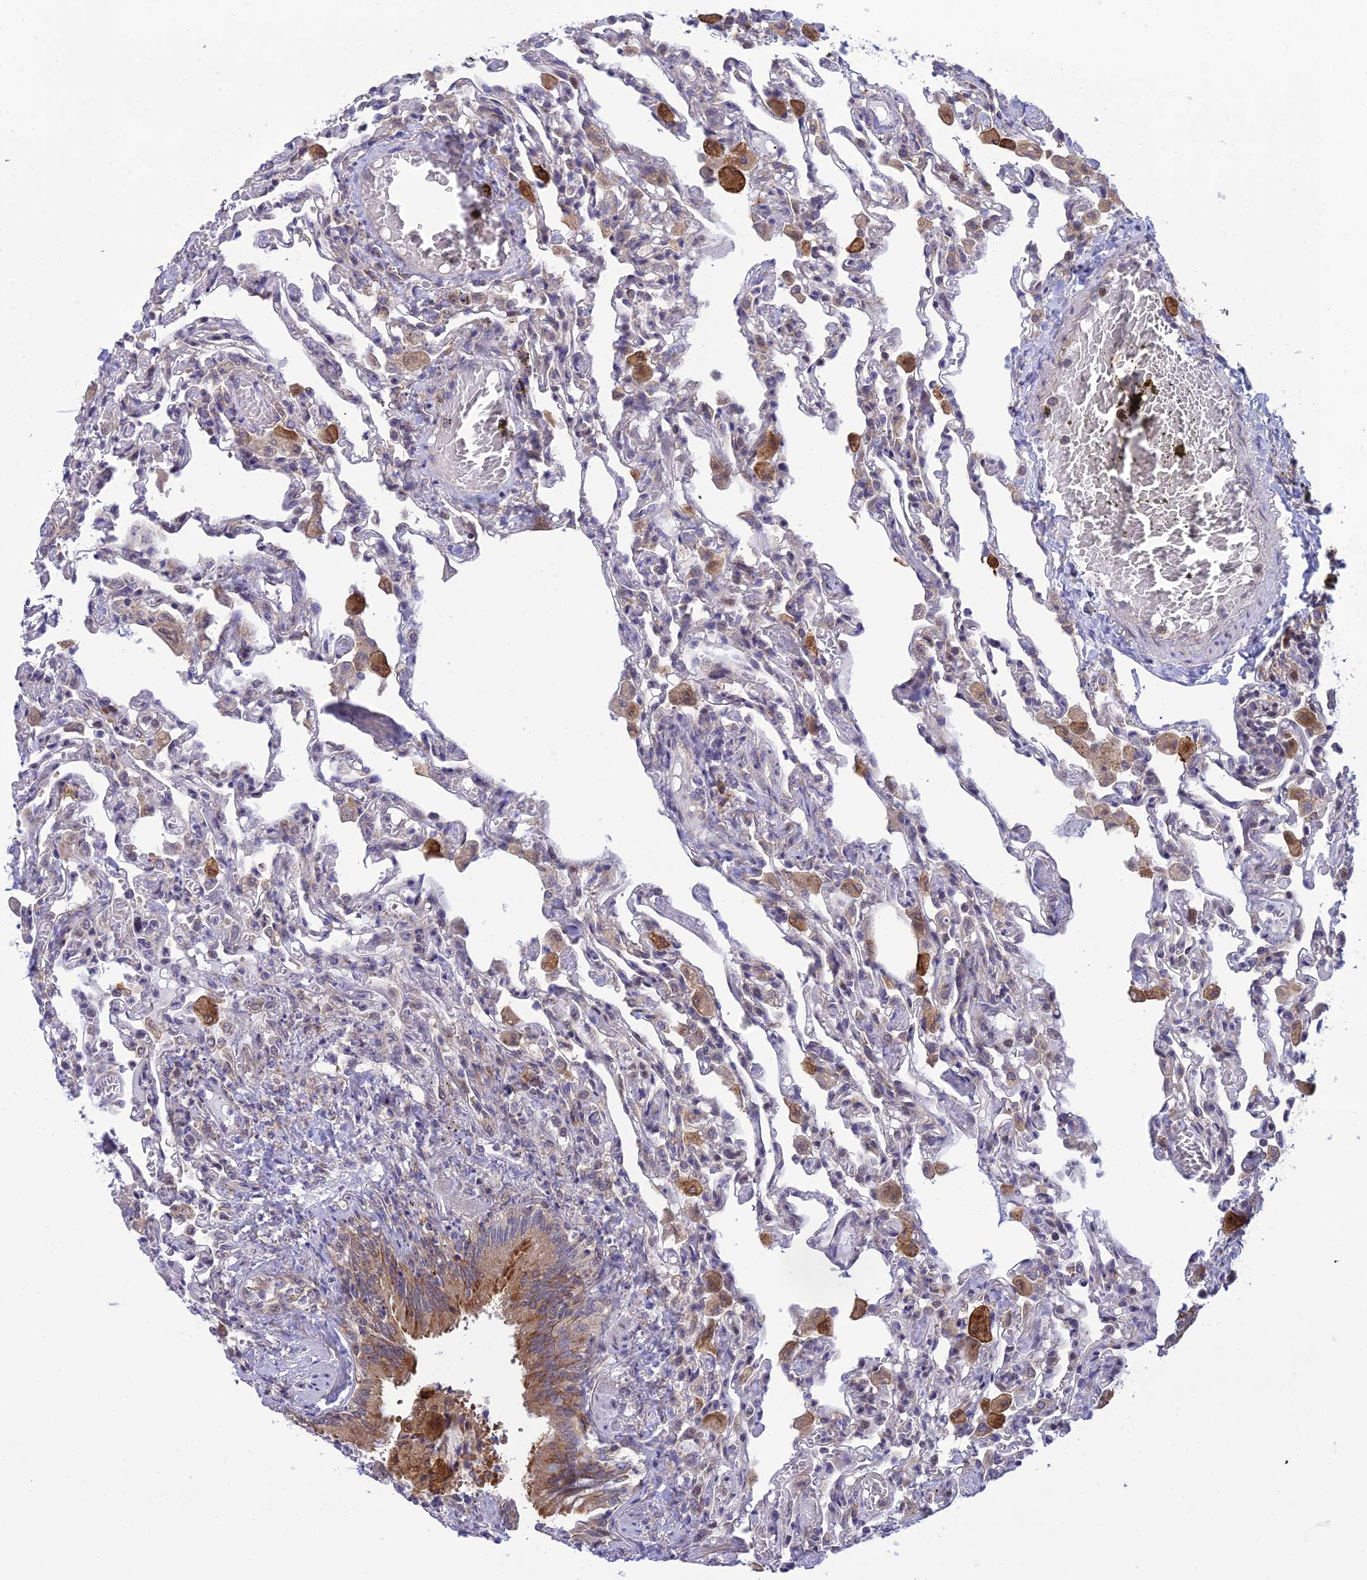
{"staining": {"intensity": "negative", "quantity": "none", "location": "none"}, "tissue": "lung", "cell_type": "Alveolar cells", "image_type": "normal", "snomed": [{"axis": "morphology", "description": "Normal tissue, NOS"}, {"axis": "topography", "description": "Bronchus"}, {"axis": "topography", "description": "Lung"}], "caption": "The micrograph demonstrates no staining of alveolar cells in normal lung. The staining is performed using DAB brown chromogen with nuclei counter-stained in using hematoxylin.", "gene": "CLCN7", "patient": {"sex": "female", "age": 49}}